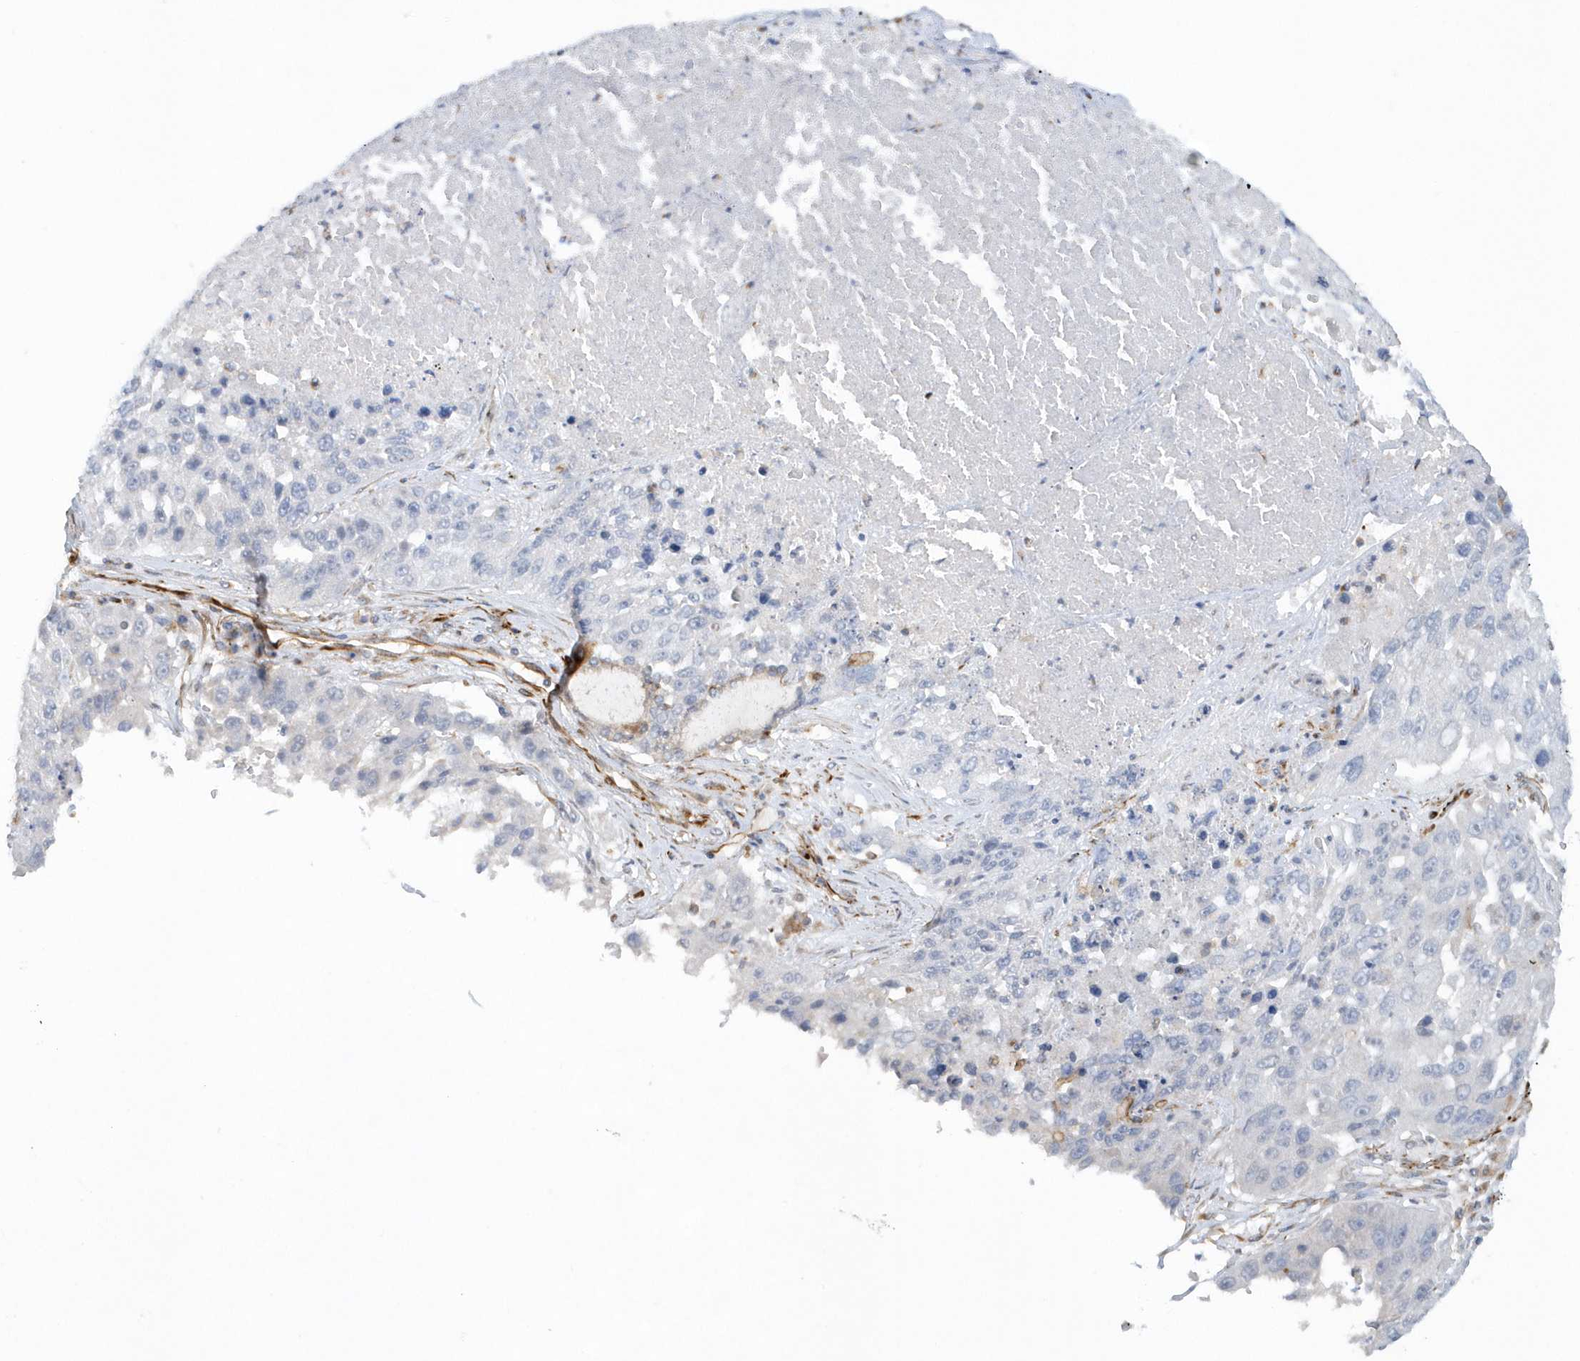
{"staining": {"intensity": "negative", "quantity": "none", "location": "none"}, "tissue": "lung cancer", "cell_type": "Tumor cells", "image_type": "cancer", "snomed": [{"axis": "morphology", "description": "Squamous cell carcinoma, NOS"}, {"axis": "topography", "description": "Lung"}], "caption": "Histopathology image shows no protein staining in tumor cells of lung cancer tissue.", "gene": "RAB17", "patient": {"sex": "male", "age": 61}}